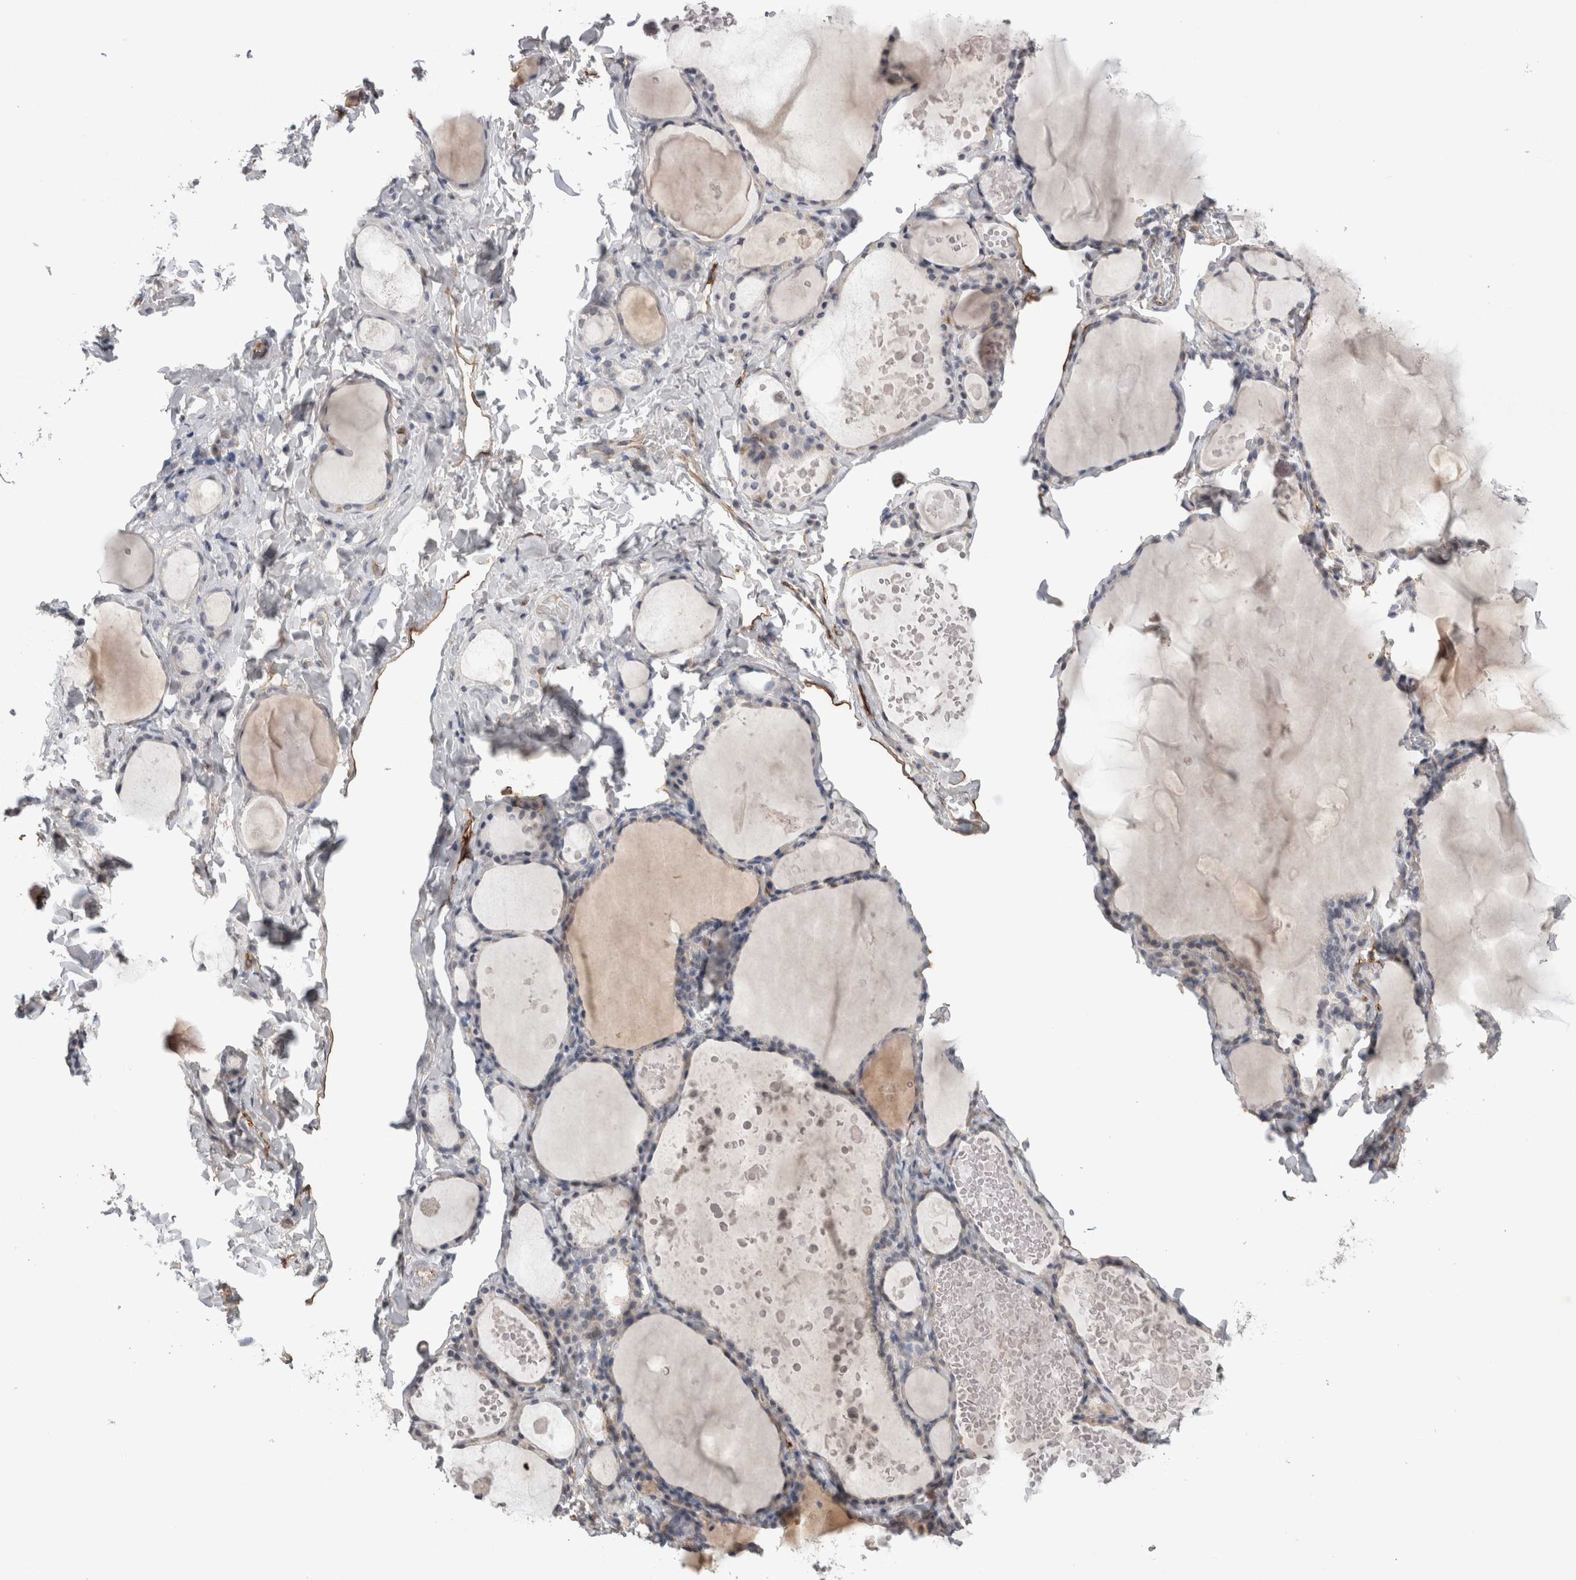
{"staining": {"intensity": "negative", "quantity": "none", "location": "none"}, "tissue": "thyroid gland", "cell_type": "Glandular cells", "image_type": "normal", "snomed": [{"axis": "morphology", "description": "Normal tissue, NOS"}, {"axis": "topography", "description": "Thyroid gland"}], "caption": "This is an immunohistochemistry photomicrograph of normal human thyroid gland. There is no staining in glandular cells.", "gene": "CDH13", "patient": {"sex": "male", "age": 56}}